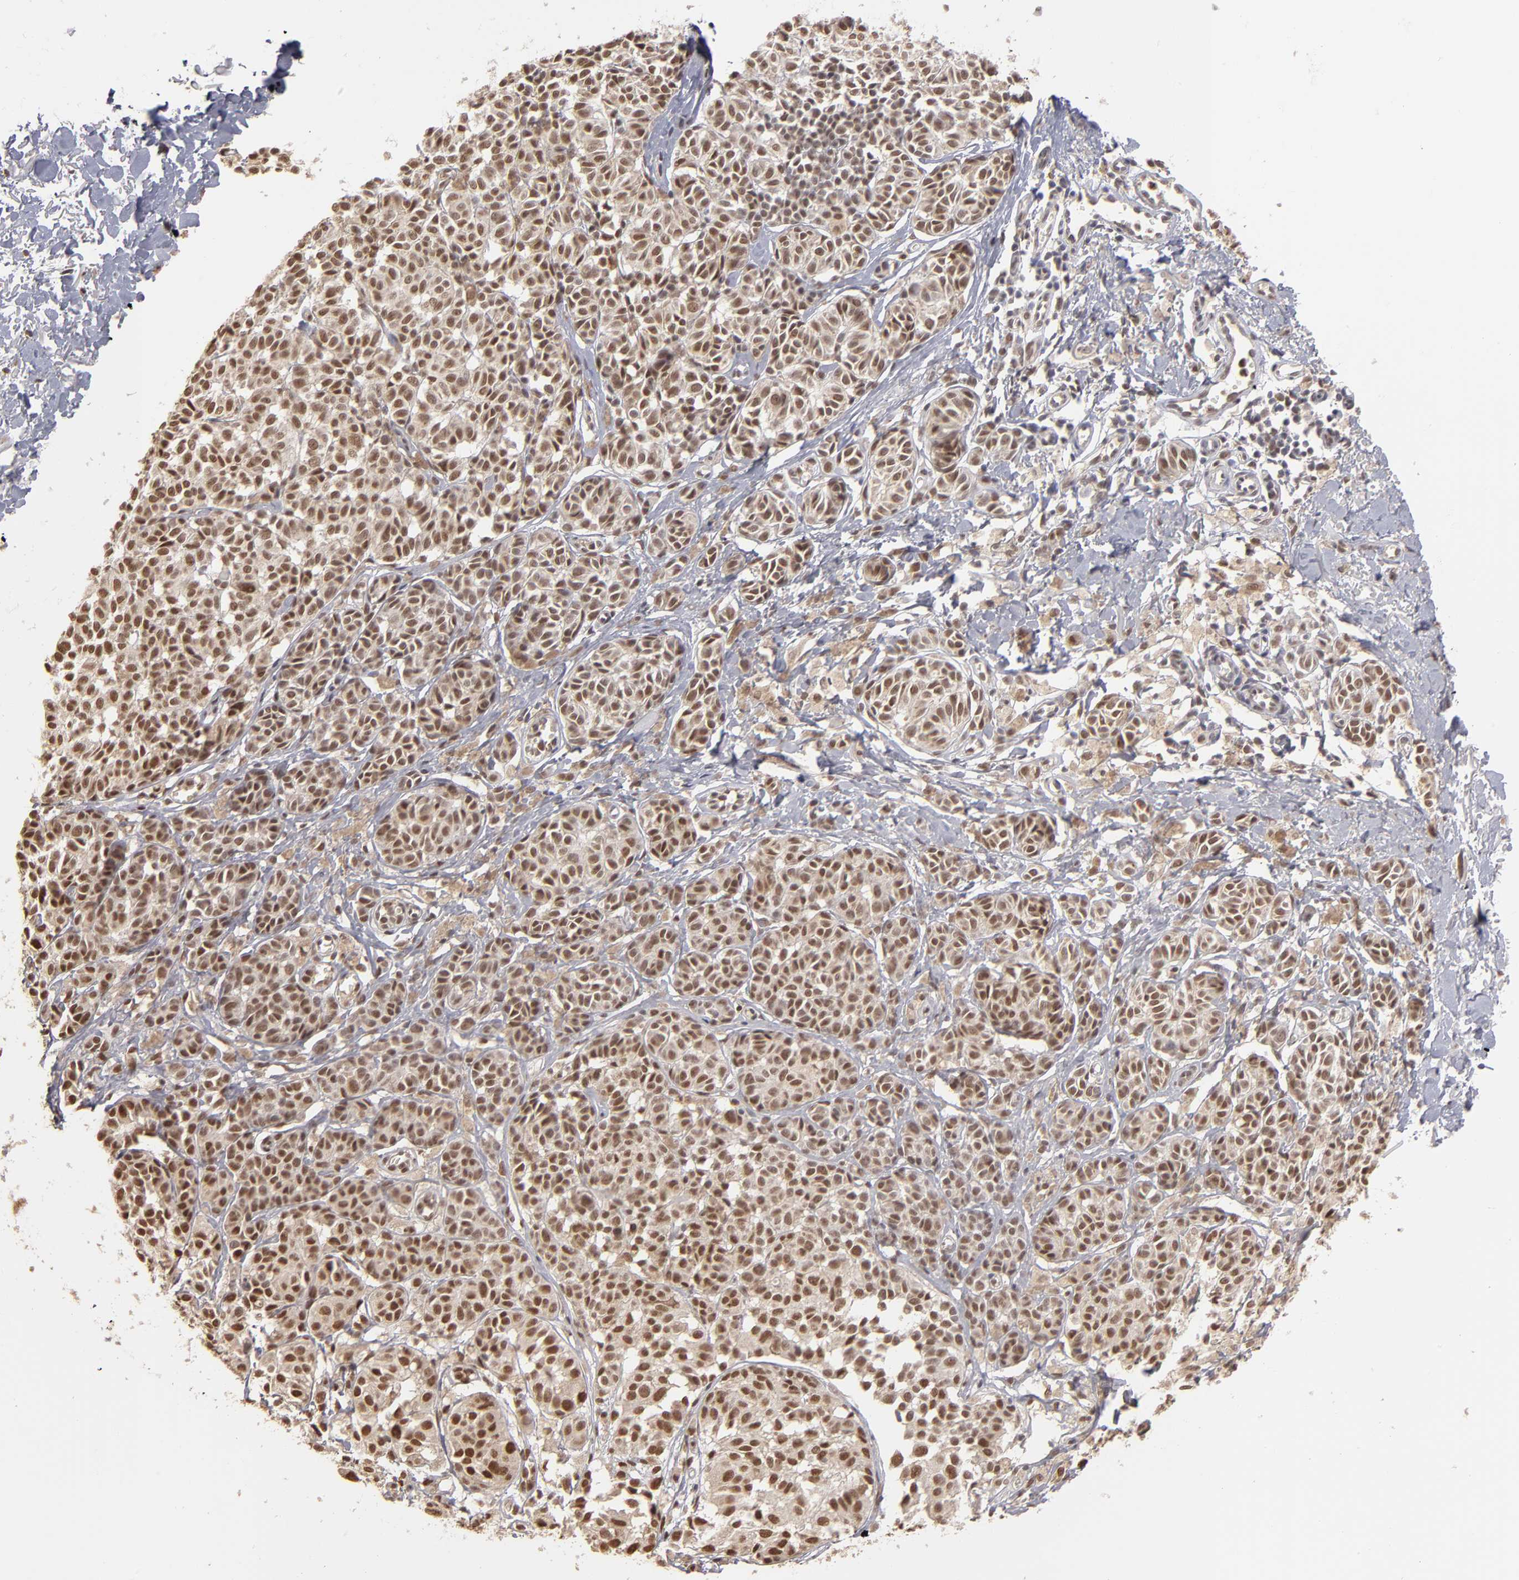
{"staining": {"intensity": "moderate", "quantity": ">75%", "location": "cytoplasmic/membranous,nuclear"}, "tissue": "melanoma", "cell_type": "Tumor cells", "image_type": "cancer", "snomed": [{"axis": "morphology", "description": "Malignant melanoma, NOS"}, {"axis": "topography", "description": "Skin"}], "caption": "Immunohistochemistry histopathology image of neoplastic tissue: human malignant melanoma stained using immunohistochemistry reveals medium levels of moderate protein expression localized specifically in the cytoplasmic/membranous and nuclear of tumor cells, appearing as a cytoplasmic/membranous and nuclear brown color.", "gene": "NFE2", "patient": {"sex": "male", "age": 76}}